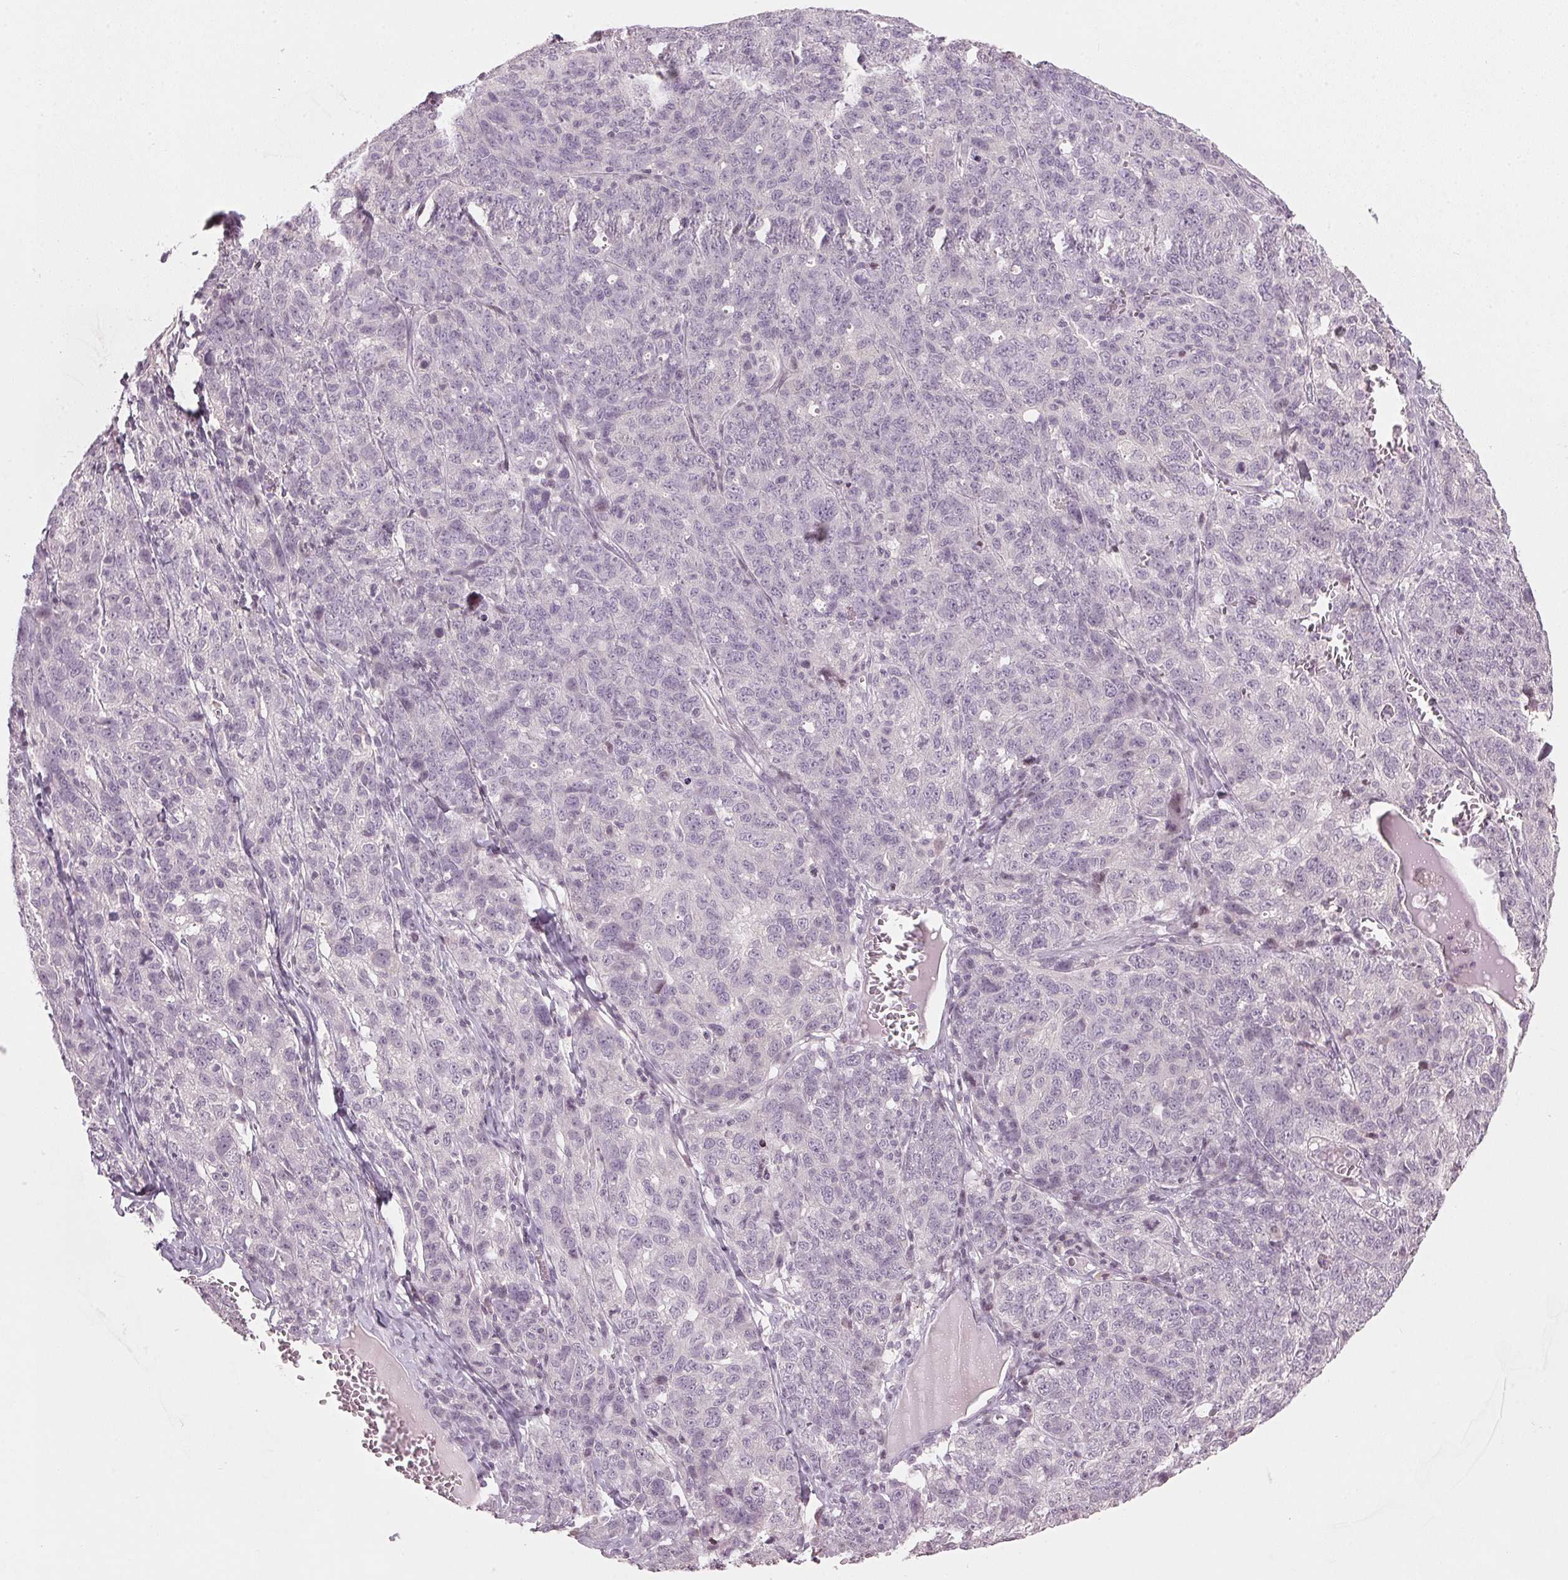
{"staining": {"intensity": "negative", "quantity": "none", "location": "none"}, "tissue": "ovarian cancer", "cell_type": "Tumor cells", "image_type": "cancer", "snomed": [{"axis": "morphology", "description": "Cystadenocarcinoma, serous, NOS"}, {"axis": "topography", "description": "Ovary"}], "caption": "A histopathology image of human serous cystadenocarcinoma (ovarian) is negative for staining in tumor cells.", "gene": "SFRP4", "patient": {"sex": "female", "age": 71}}